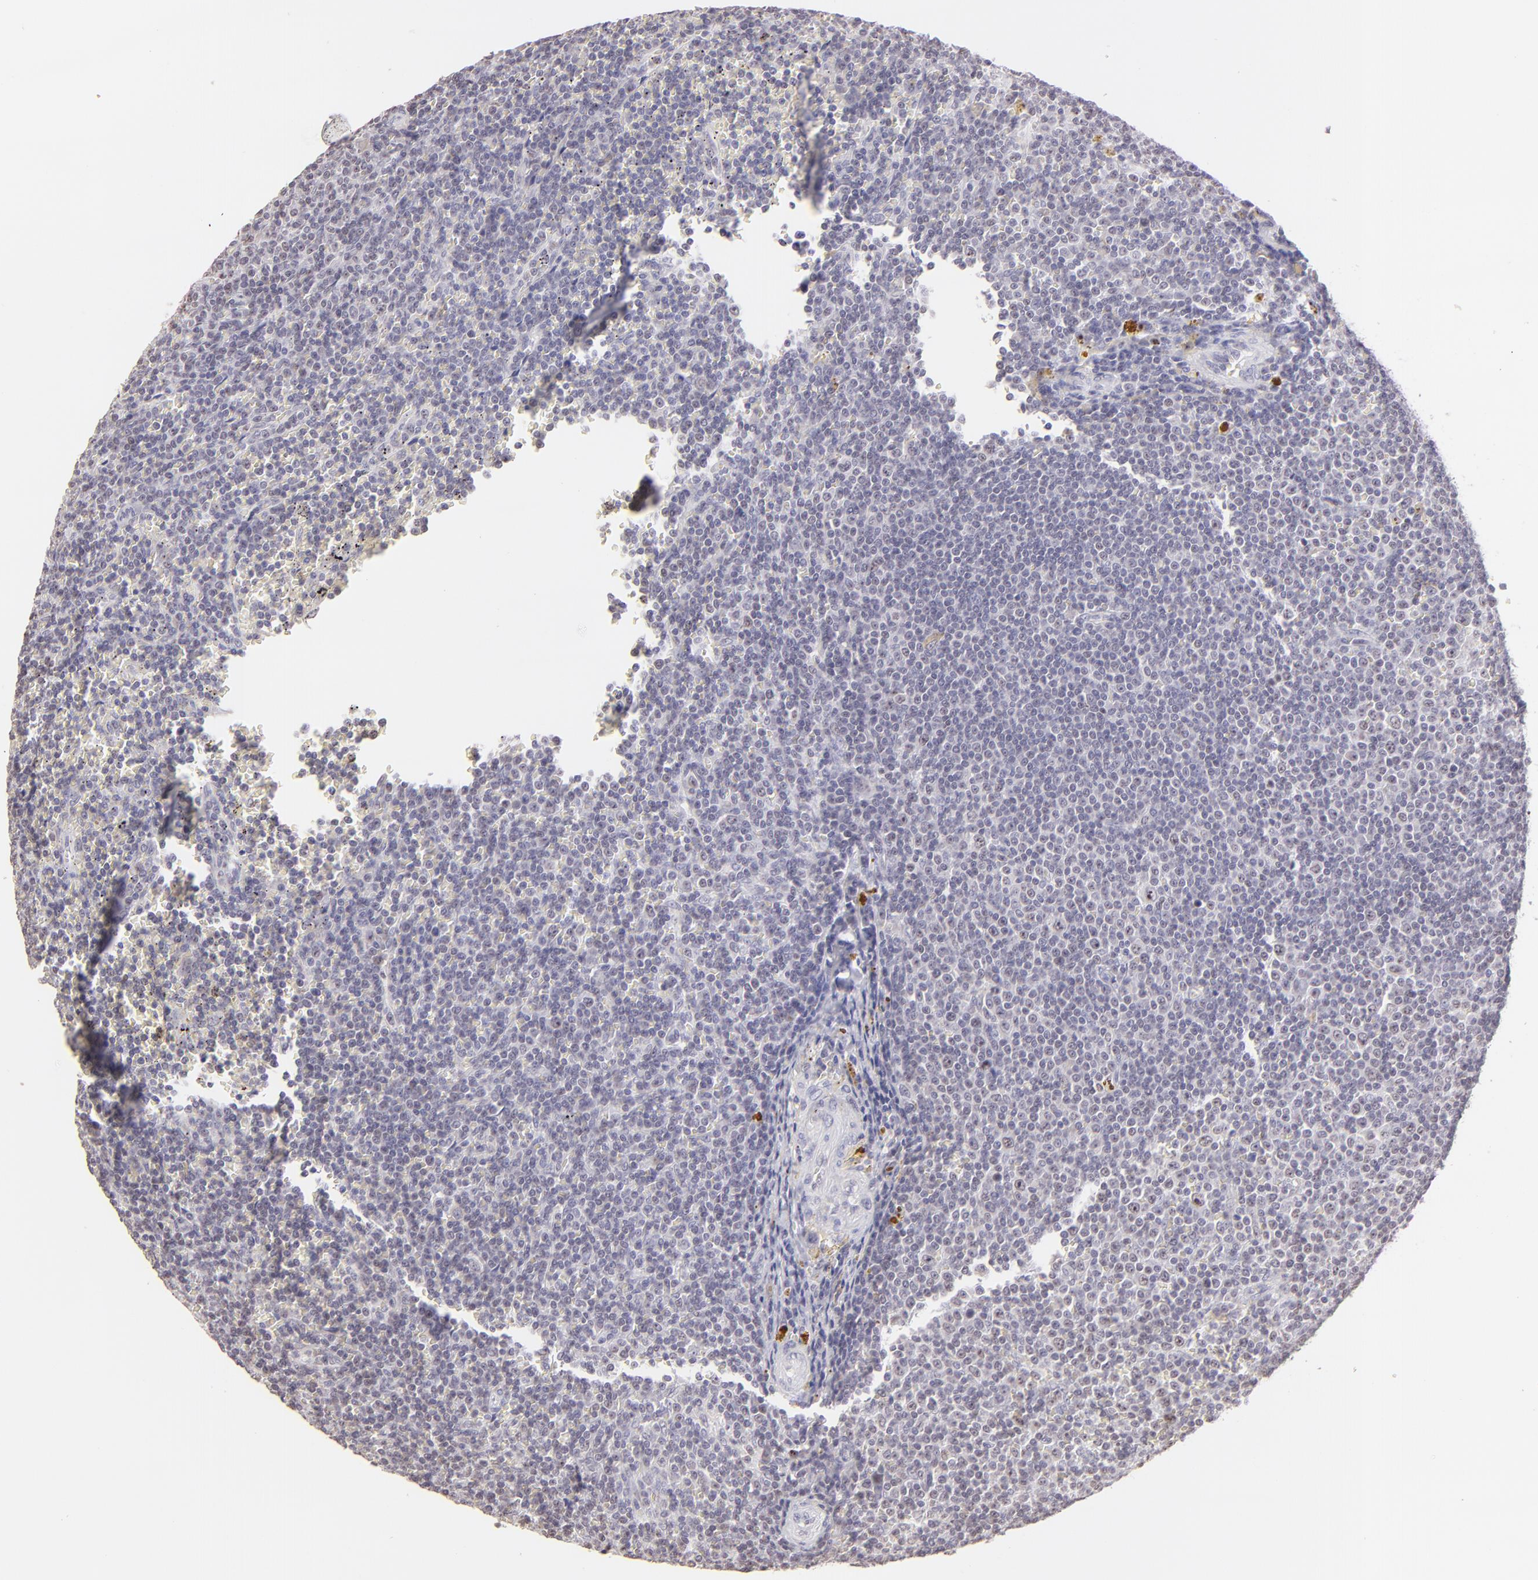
{"staining": {"intensity": "negative", "quantity": "none", "location": "none"}, "tissue": "lymphoma", "cell_type": "Tumor cells", "image_type": "cancer", "snomed": [{"axis": "morphology", "description": "Malignant lymphoma, non-Hodgkin's type, Low grade"}, {"axis": "topography", "description": "Spleen"}], "caption": "Histopathology image shows no significant protein staining in tumor cells of lymphoma.", "gene": "MAGEA1", "patient": {"sex": "male", "age": 80}}